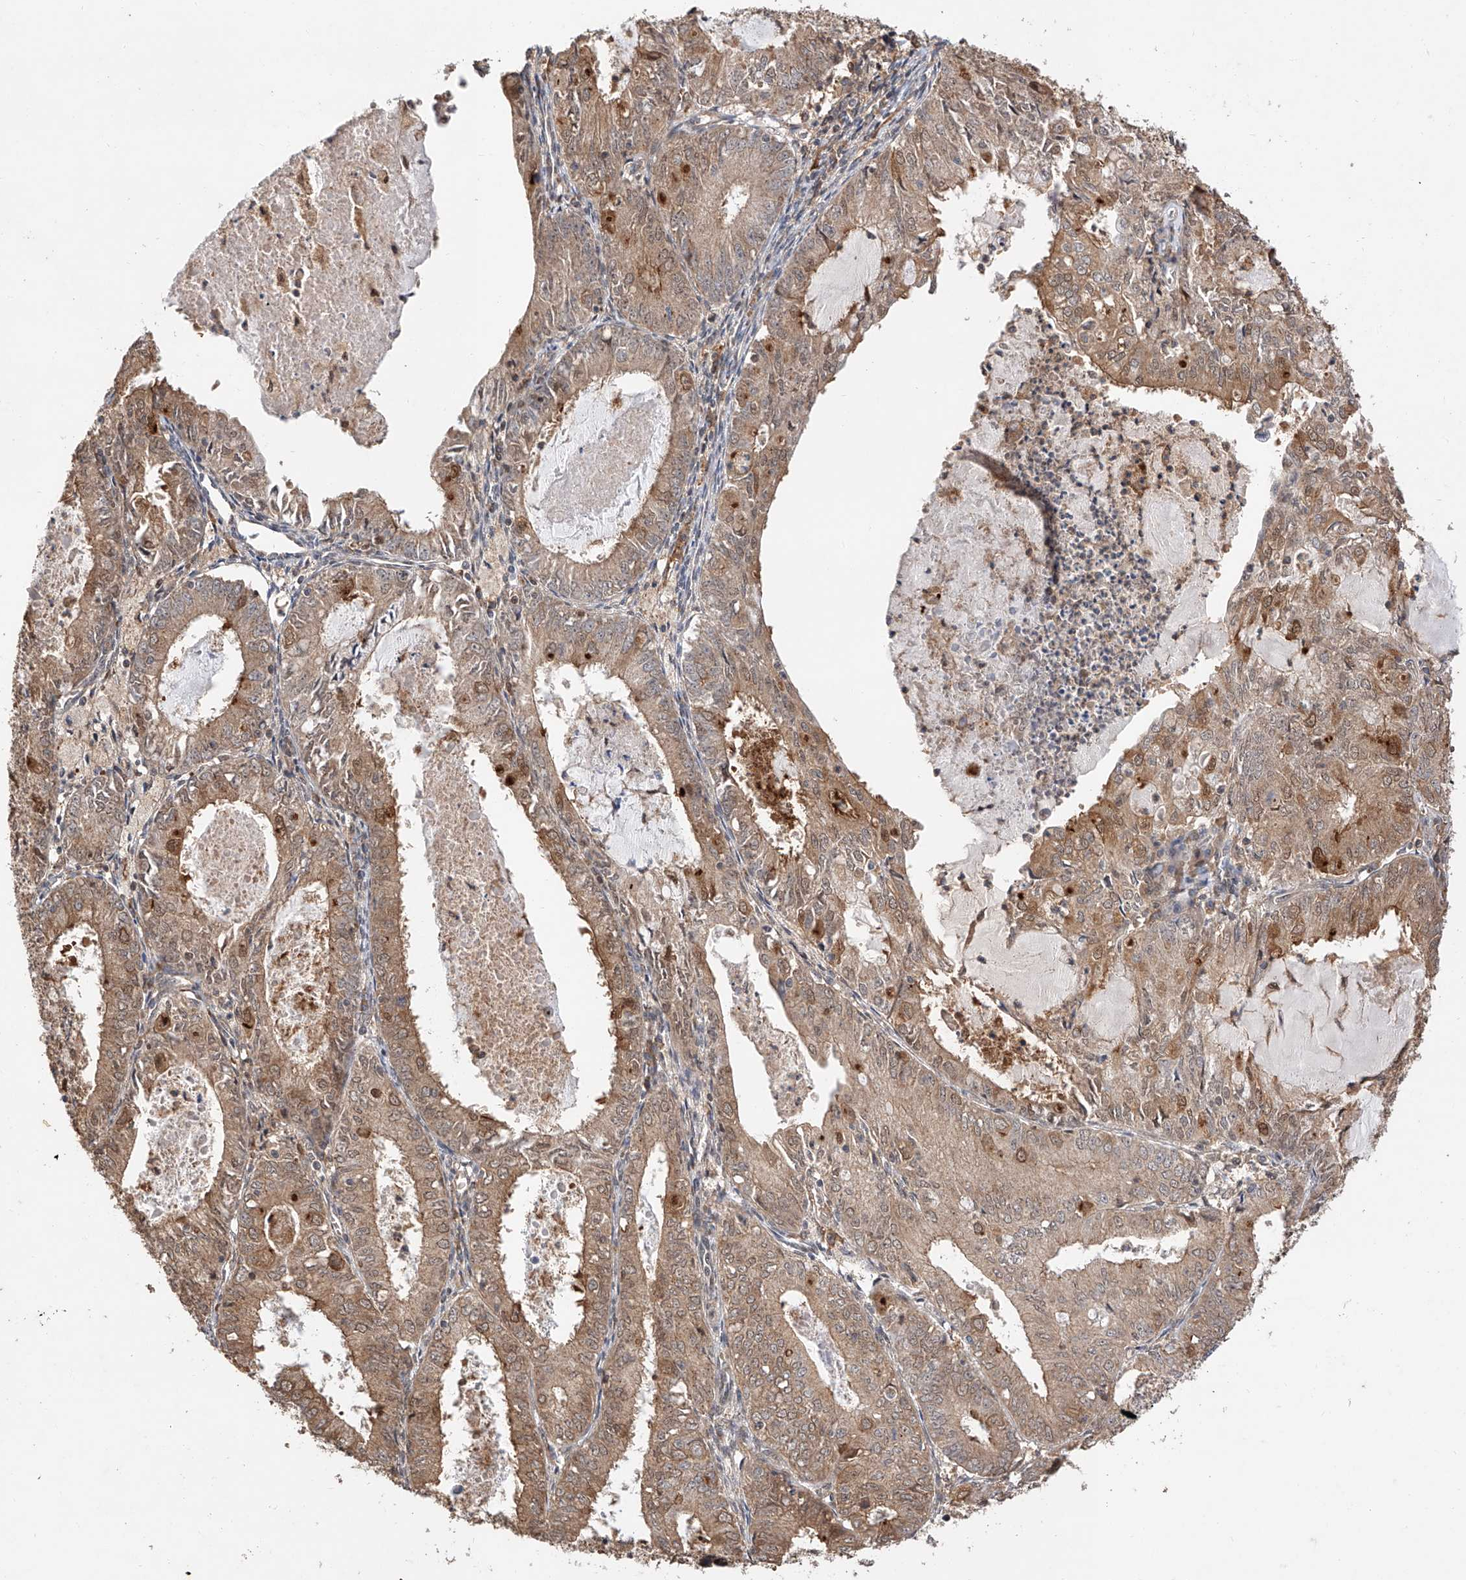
{"staining": {"intensity": "moderate", "quantity": ">75%", "location": "cytoplasmic/membranous"}, "tissue": "endometrial cancer", "cell_type": "Tumor cells", "image_type": "cancer", "snomed": [{"axis": "morphology", "description": "Adenocarcinoma, NOS"}, {"axis": "topography", "description": "Endometrium"}], "caption": "Immunohistochemistry of endometrial cancer exhibits medium levels of moderate cytoplasmic/membranous positivity in approximately >75% of tumor cells.", "gene": "RILPL2", "patient": {"sex": "female", "age": 57}}